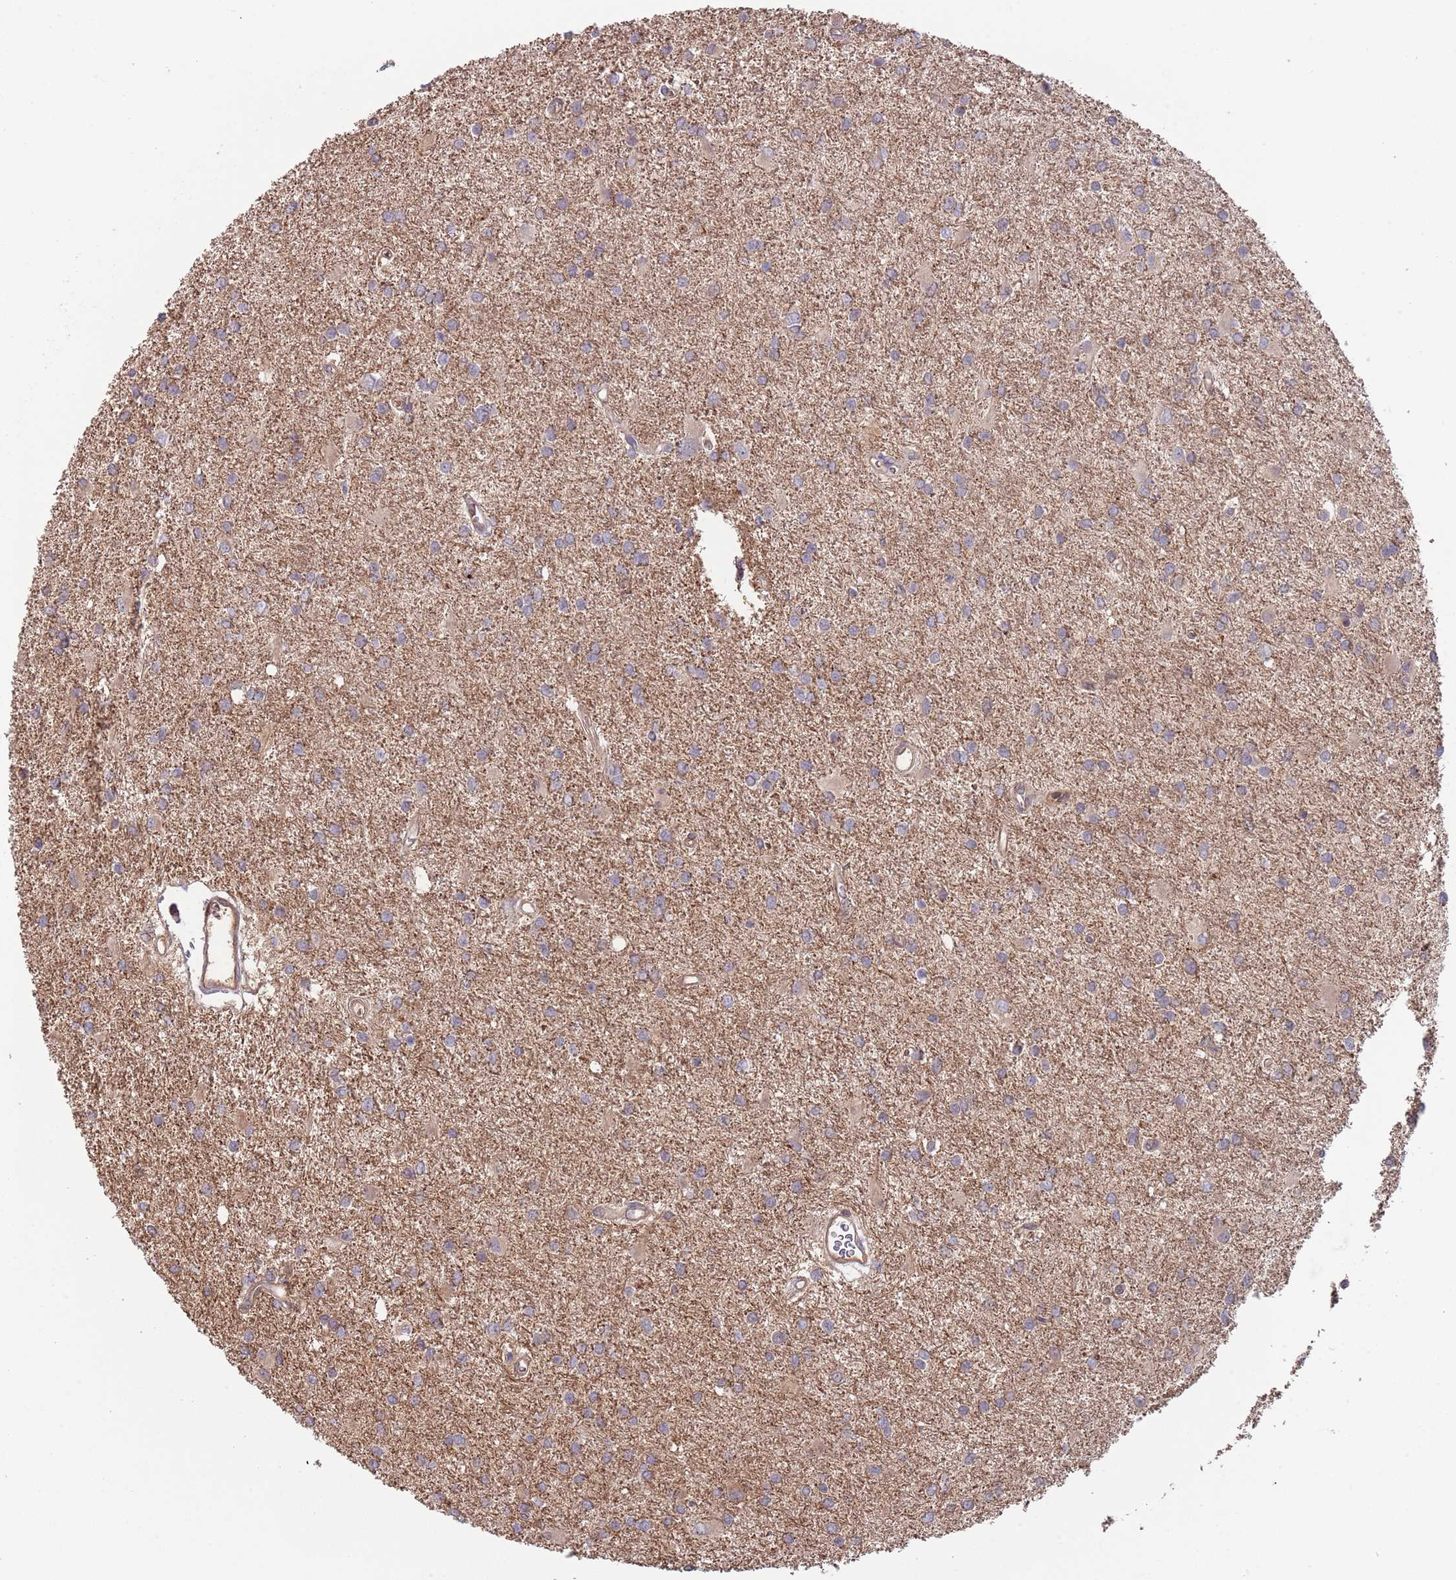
{"staining": {"intensity": "weak", "quantity": "25%-75%", "location": "cytoplasmic/membranous"}, "tissue": "glioma", "cell_type": "Tumor cells", "image_type": "cancer", "snomed": [{"axis": "morphology", "description": "Glioma, malignant, High grade"}, {"axis": "topography", "description": "Brain"}], "caption": "Approximately 25%-75% of tumor cells in glioma exhibit weak cytoplasmic/membranous protein positivity as visualized by brown immunohistochemical staining.", "gene": "GSDMD", "patient": {"sex": "female", "age": 50}}